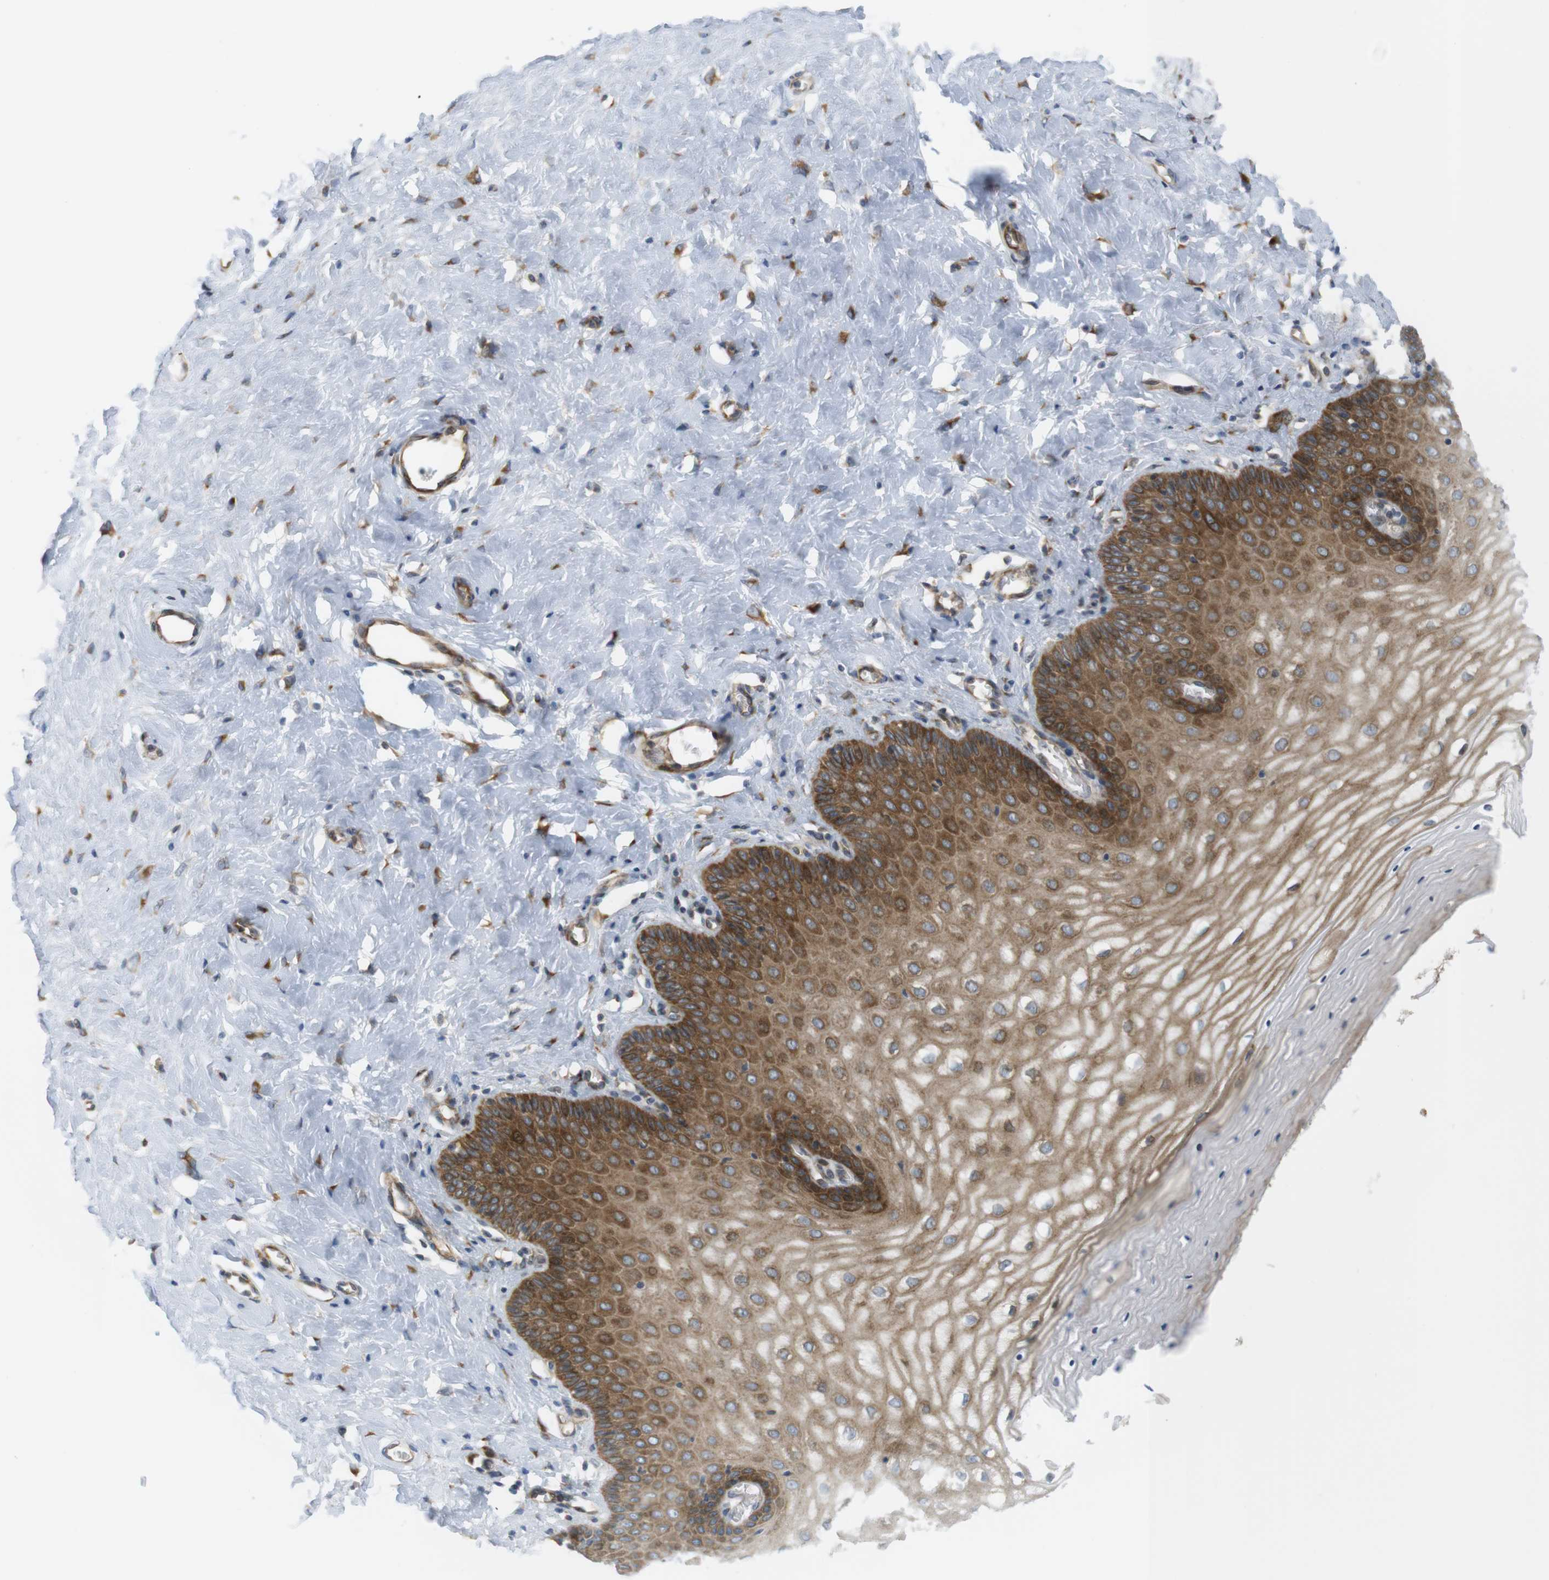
{"staining": {"intensity": "strong", "quantity": ">75%", "location": "cytoplasmic/membranous"}, "tissue": "cervix", "cell_type": "Glandular cells", "image_type": "normal", "snomed": [{"axis": "morphology", "description": "Normal tissue, NOS"}, {"axis": "topography", "description": "Cervix"}], "caption": "Immunohistochemistry of benign human cervix shows high levels of strong cytoplasmic/membranous positivity in about >75% of glandular cells.", "gene": "GJC3", "patient": {"sex": "female", "age": 55}}